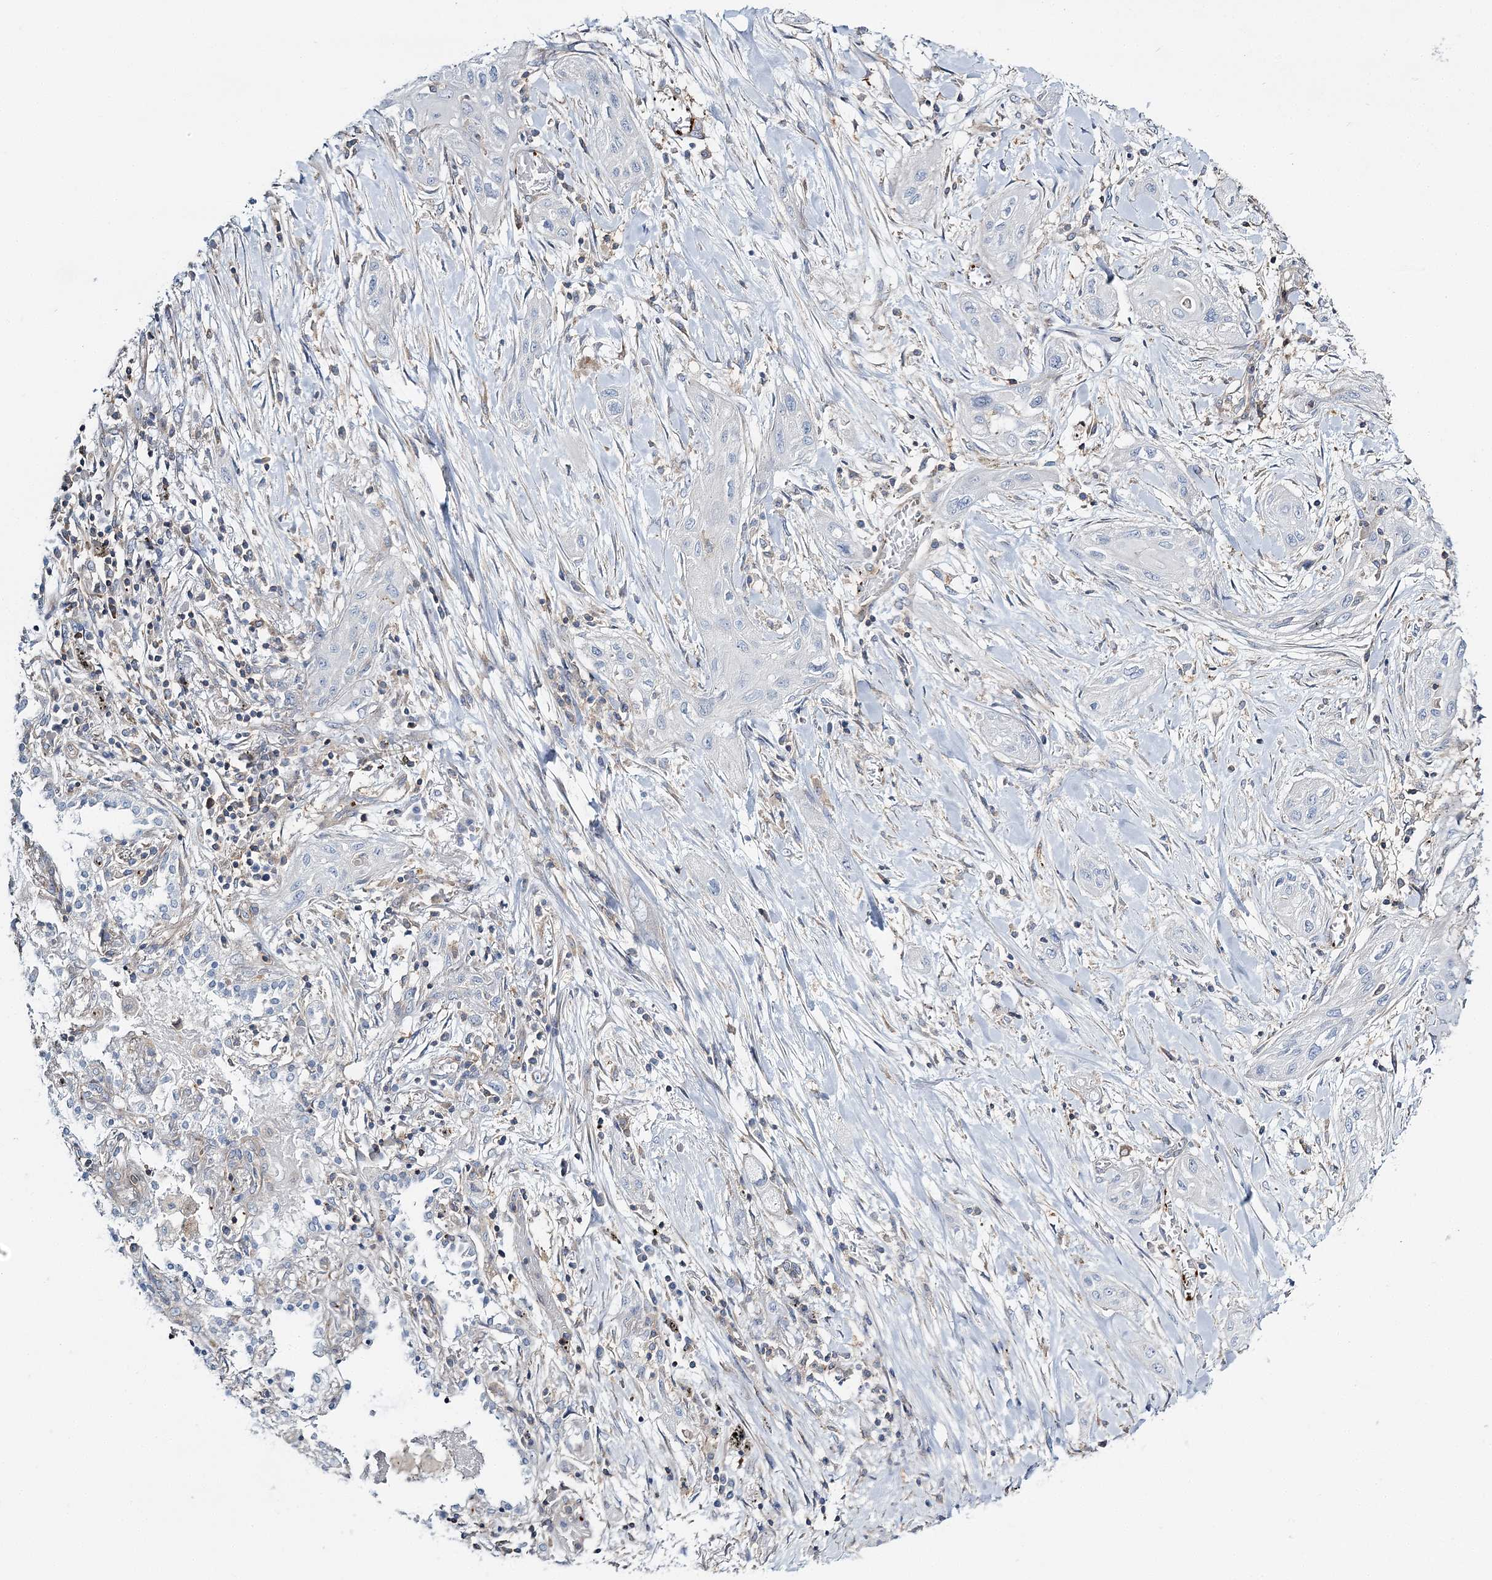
{"staining": {"intensity": "negative", "quantity": "none", "location": "none"}, "tissue": "lung cancer", "cell_type": "Tumor cells", "image_type": "cancer", "snomed": [{"axis": "morphology", "description": "Squamous cell carcinoma, NOS"}, {"axis": "topography", "description": "Lung"}], "caption": "Tumor cells show no significant staining in lung cancer. The staining was performed using DAB to visualize the protein expression in brown, while the nuclei were stained in blue with hematoxylin (Magnification: 20x).", "gene": "CUEDC2", "patient": {"sex": "female", "age": 47}}